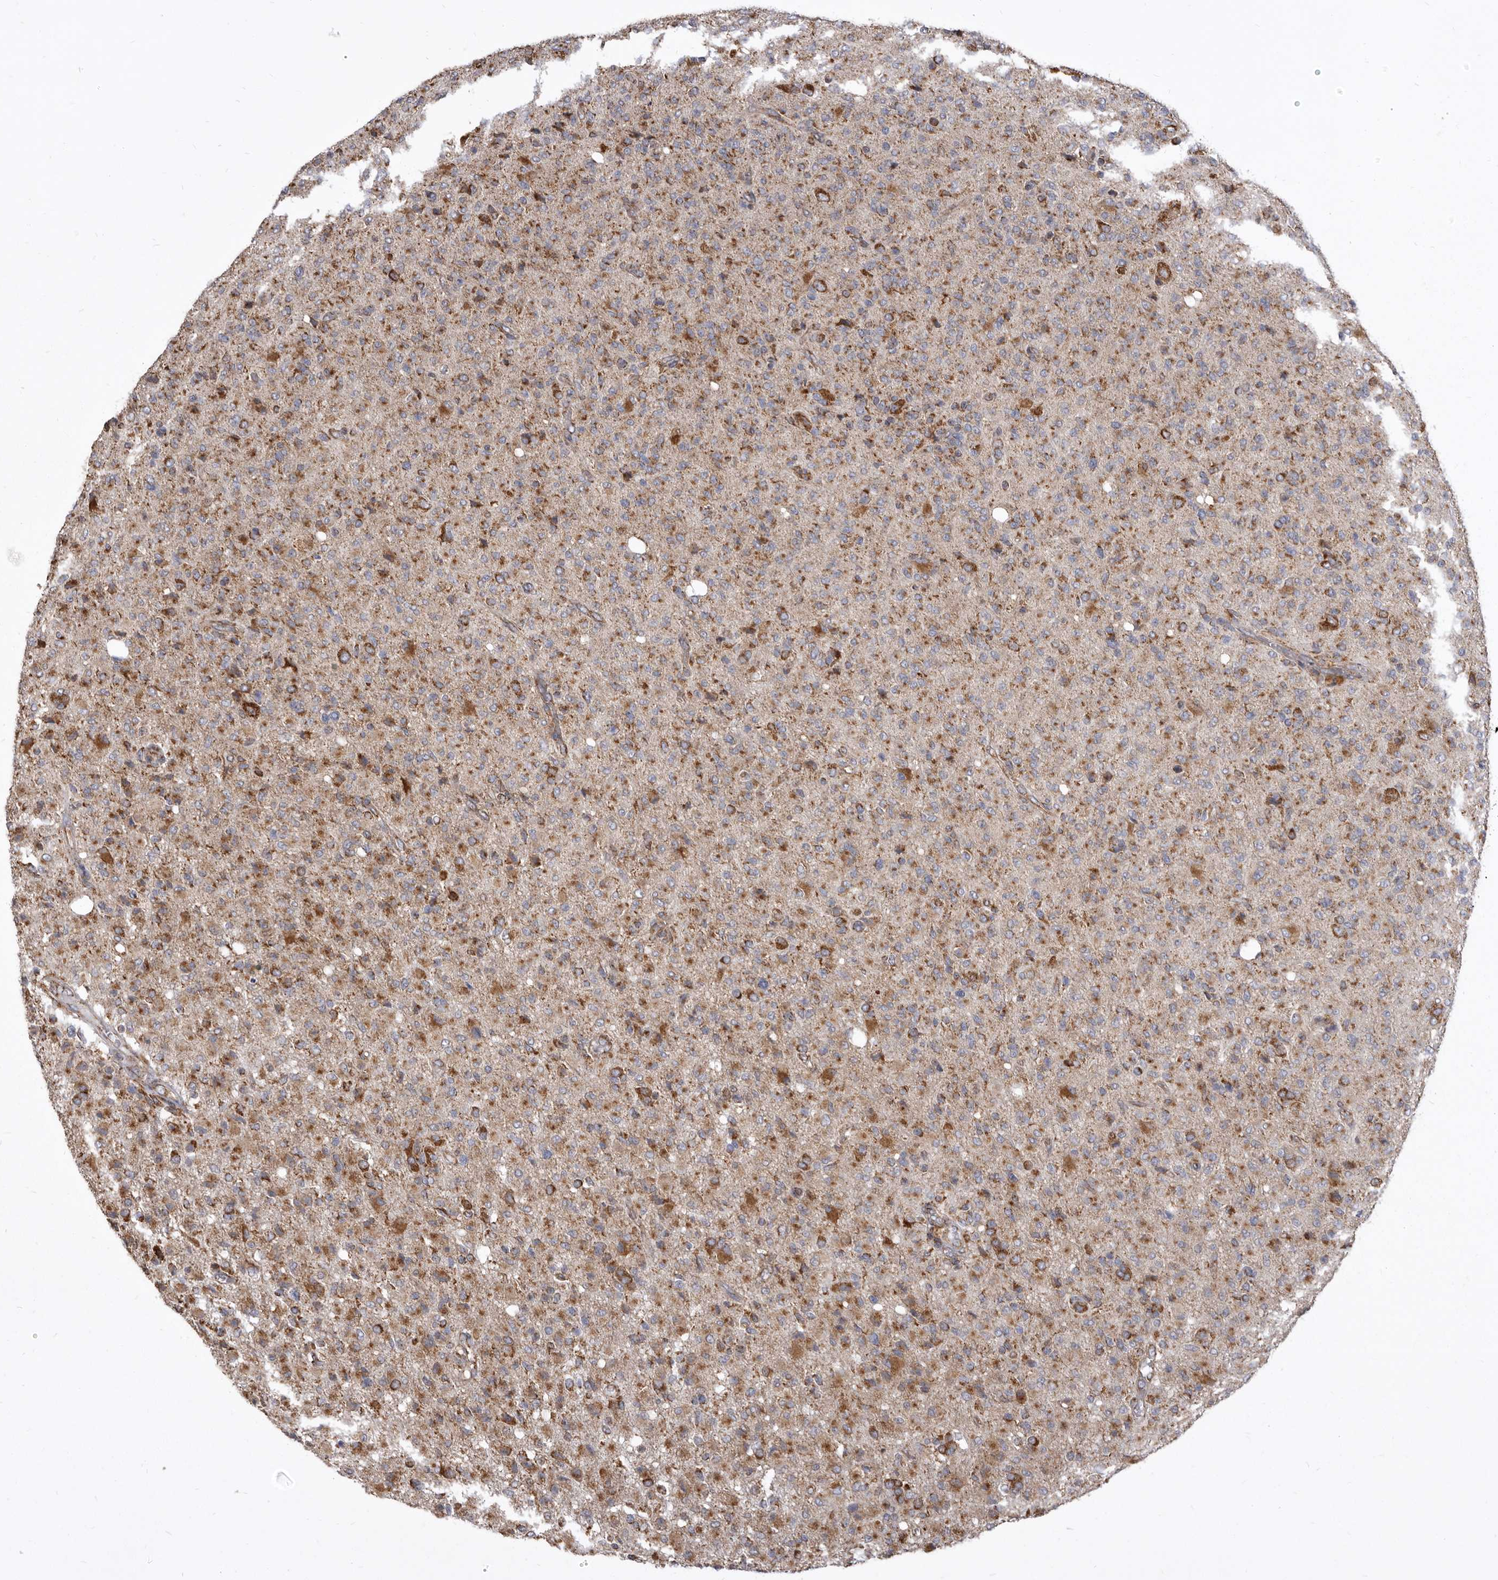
{"staining": {"intensity": "moderate", "quantity": ">75%", "location": "cytoplasmic/membranous"}, "tissue": "glioma", "cell_type": "Tumor cells", "image_type": "cancer", "snomed": [{"axis": "morphology", "description": "Glioma, malignant, High grade"}, {"axis": "topography", "description": "Brain"}], "caption": "Malignant high-grade glioma stained for a protein displays moderate cytoplasmic/membranous positivity in tumor cells.", "gene": "CDK5RAP3", "patient": {"sex": "female", "age": 57}}